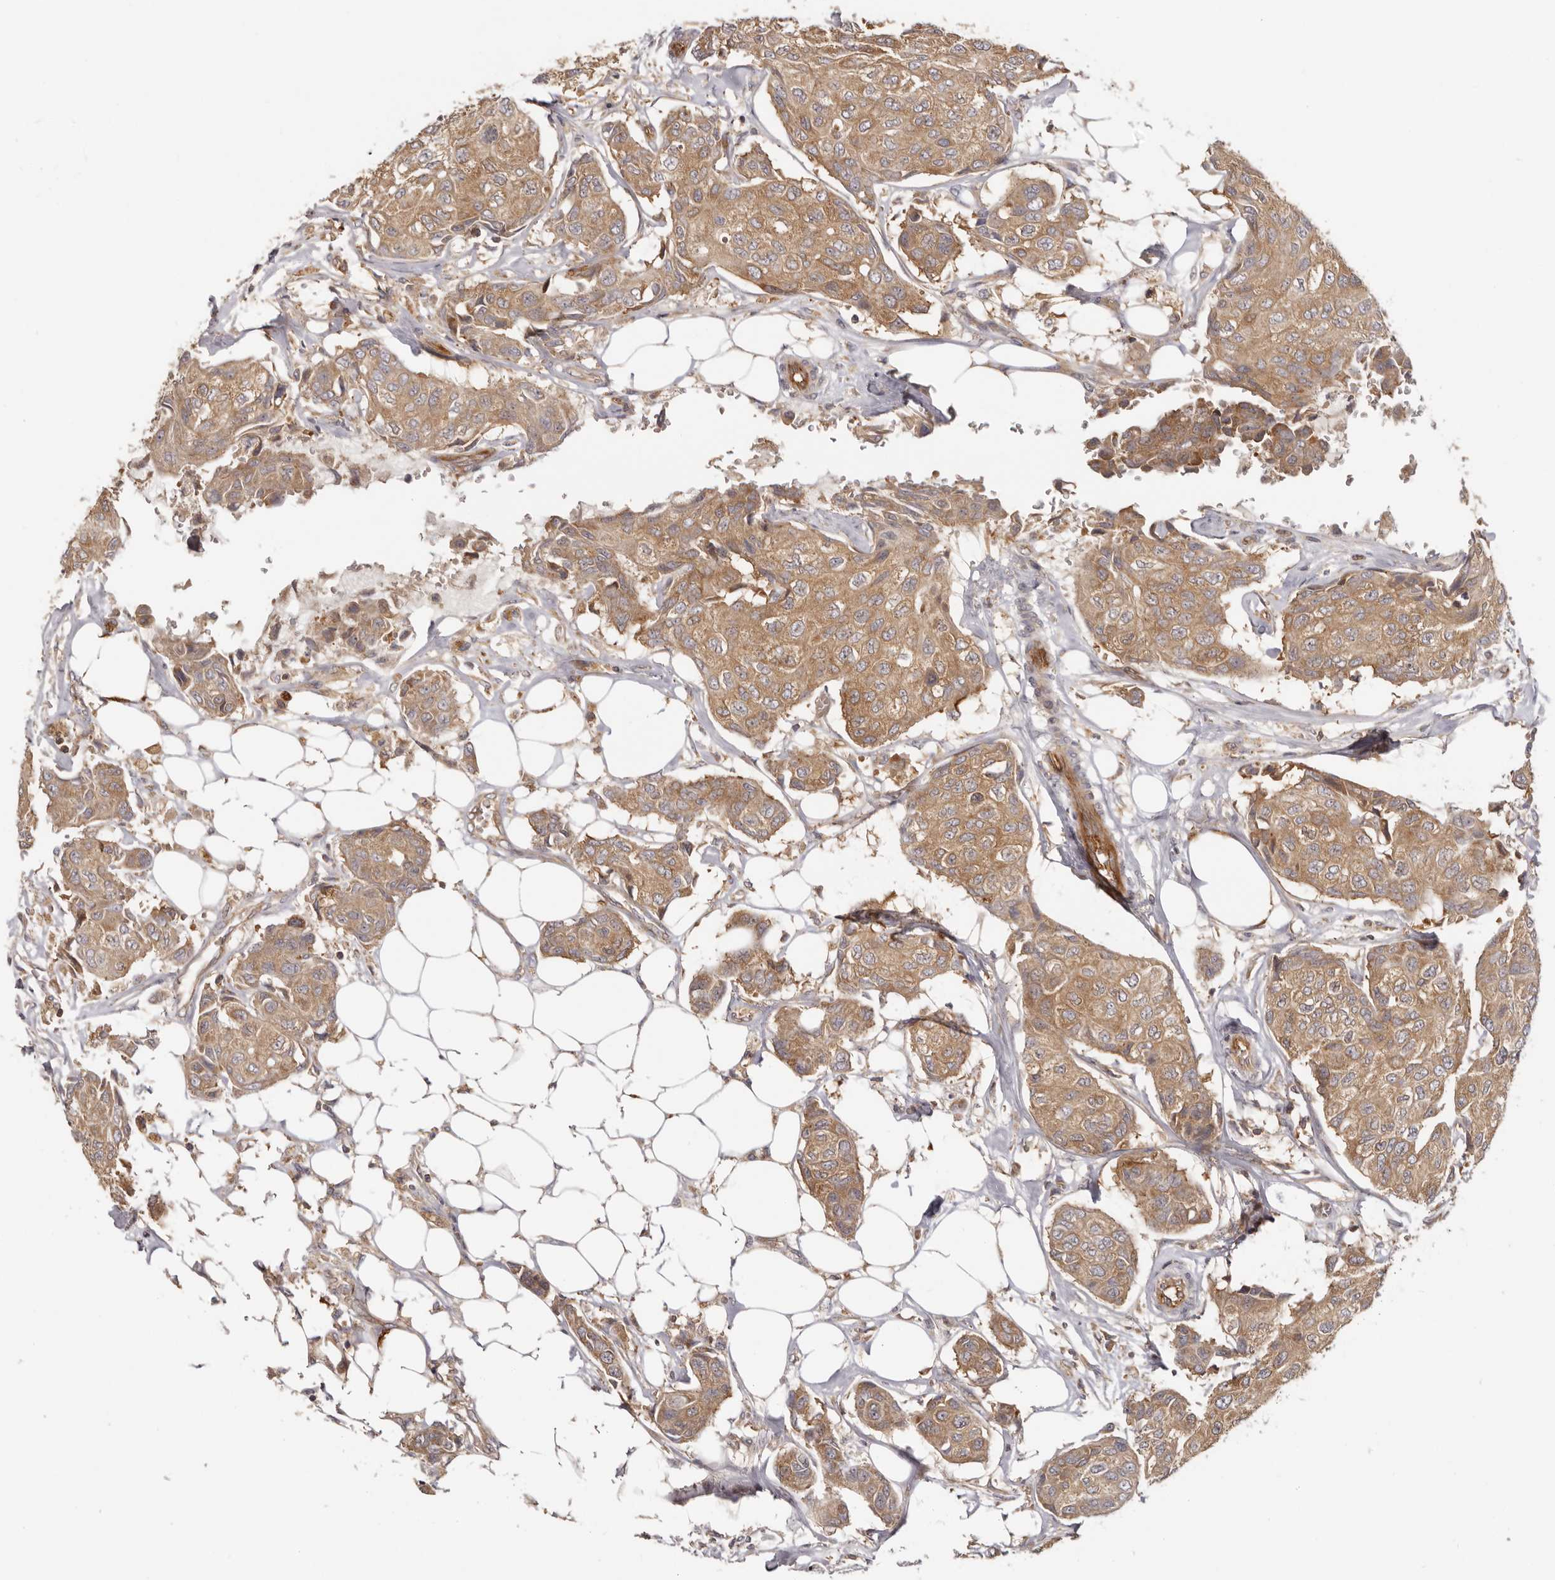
{"staining": {"intensity": "moderate", "quantity": ">75%", "location": "cytoplasmic/membranous"}, "tissue": "breast cancer", "cell_type": "Tumor cells", "image_type": "cancer", "snomed": [{"axis": "morphology", "description": "Duct carcinoma"}, {"axis": "topography", "description": "Breast"}], "caption": "Approximately >75% of tumor cells in breast cancer (invasive ductal carcinoma) exhibit moderate cytoplasmic/membranous protein positivity as visualized by brown immunohistochemical staining.", "gene": "EEF1E1", "patient": {"sex": "female", "age": 80}}